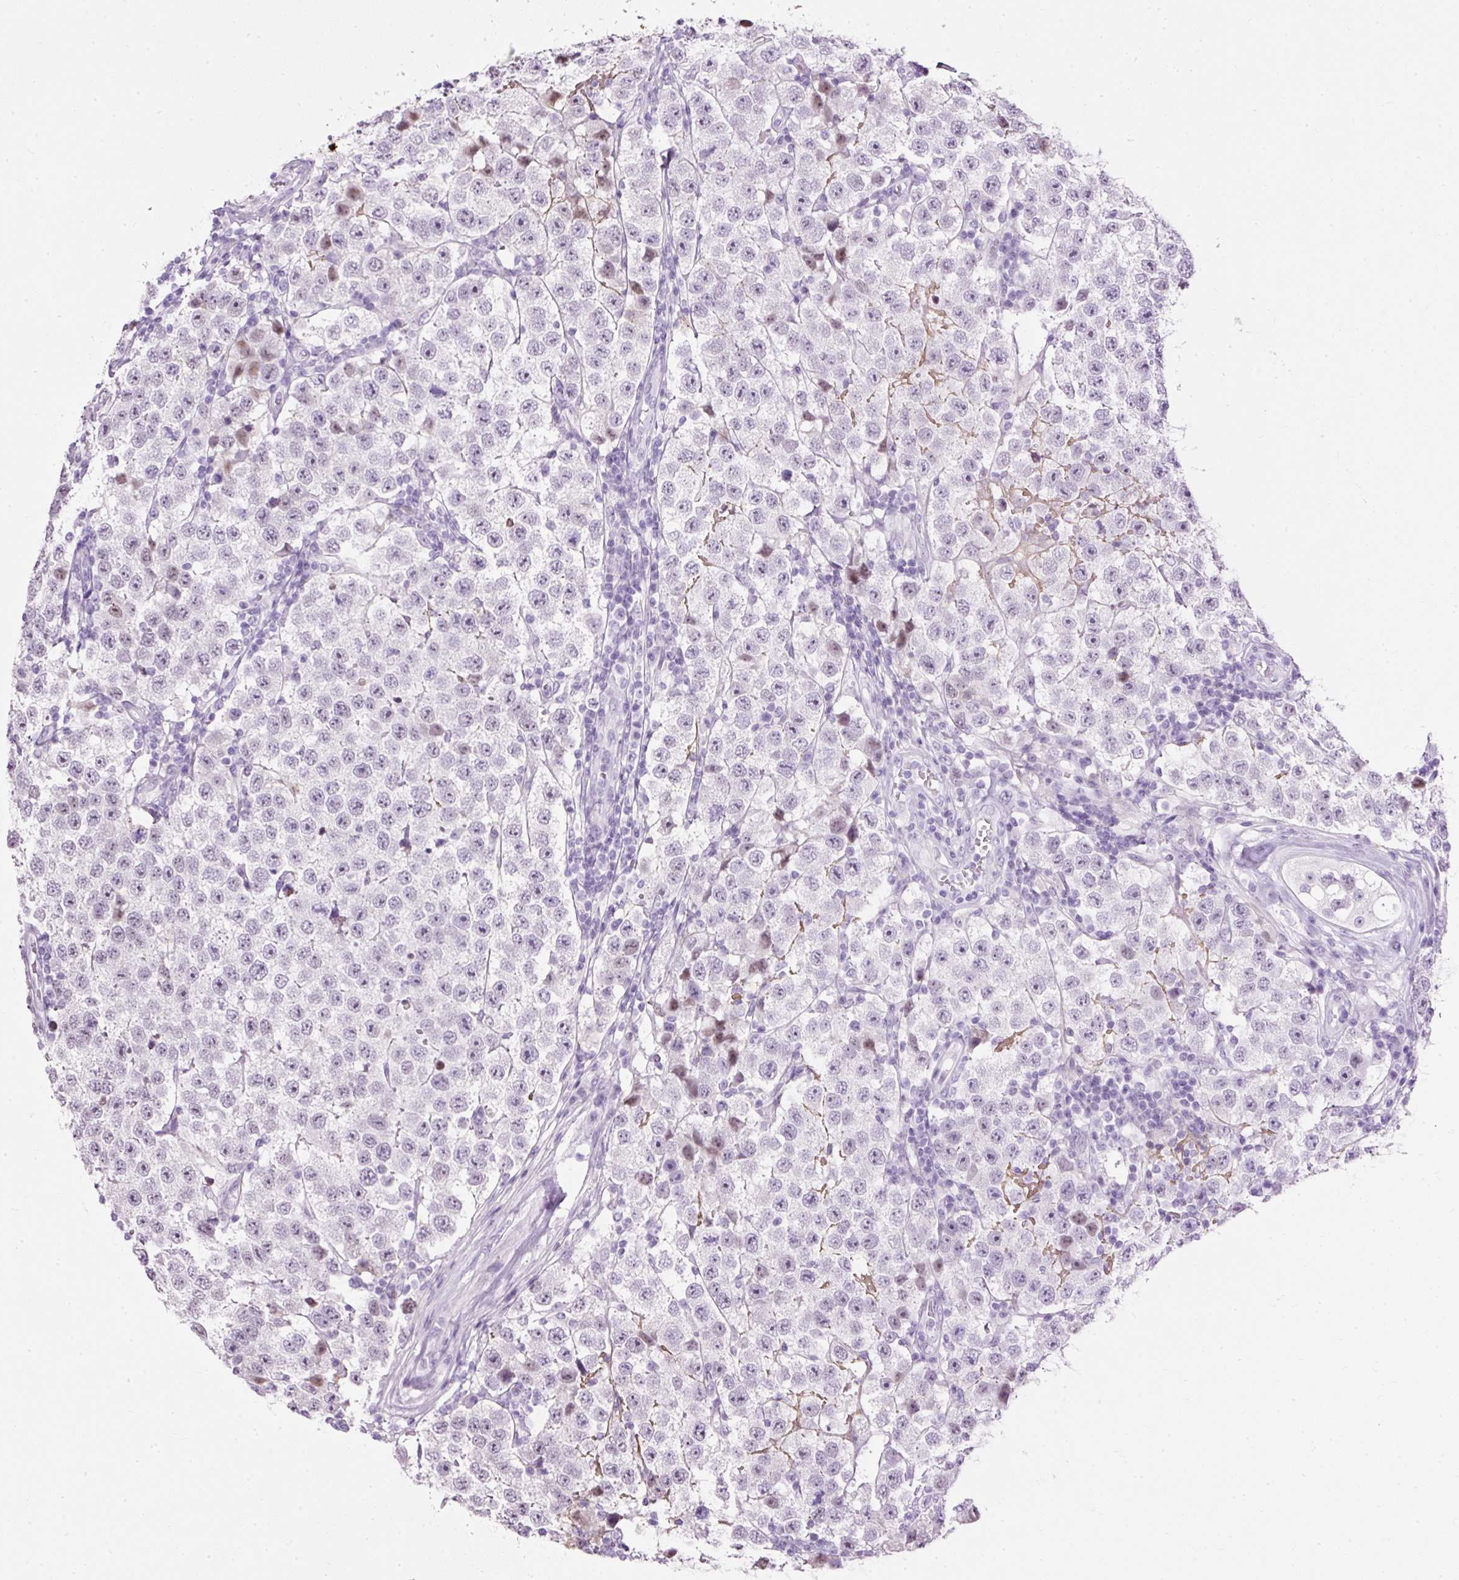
{"staining": {"intensity": "weak", "quantity": "<25%", "location": "nuclear"}, "tissue": "testis cancer", "cell_type": "Tumor cells", "image_type": "cancer", "snomed": [{"axis": "morphology", "description": "Seminoma, NOS"}, {"axis": "topography", "description": "Testis"}], "caption": "A high-resolution histopathology image shows IHC staining of testis cancer, which displays no significant expression in tumor cells.", "gene": "PDE6B", "patient": {"sex": "male", "age": 34}}